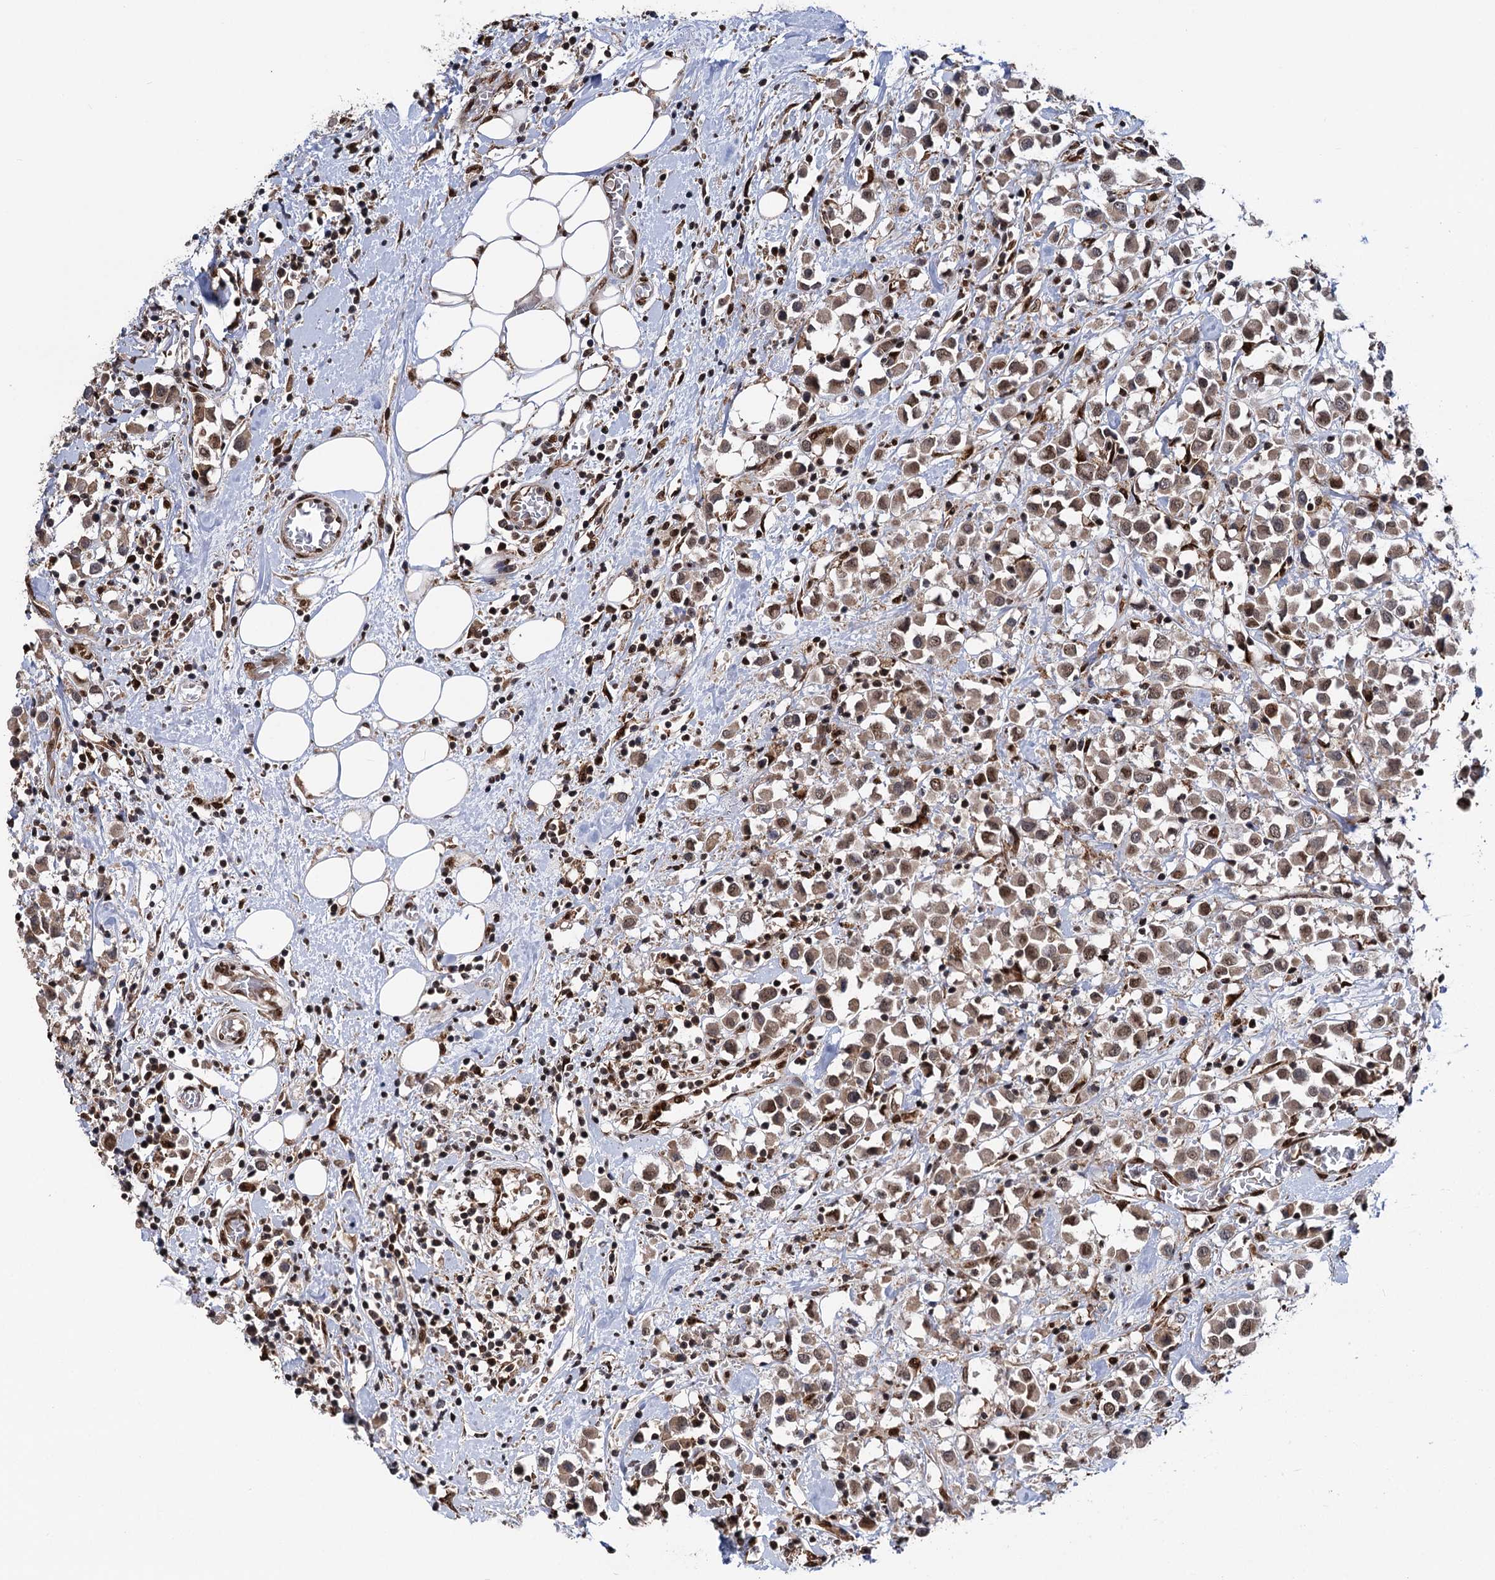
{"staining": {"intensity": "moderate", "quantity": ">75%", "location": "cytoplasmic/membranous,nuclear"}, "tissue": "breast cancer", "cell_type": "Tumor cells", "image_type": "cancer", "snomed": [{"axis": "morphology", "description": "Duct carcinoma"}, {"axis": "topography", "description": "Breast"}], "caption": "Breast cancer (invasive ductal carcinoma) tissue exhibits moderate cytoplasmic/membranous and nuclear expression in about >75% of tumor cells", "gene": "MESD", "patient": {"sex": "female", "age": 61}}